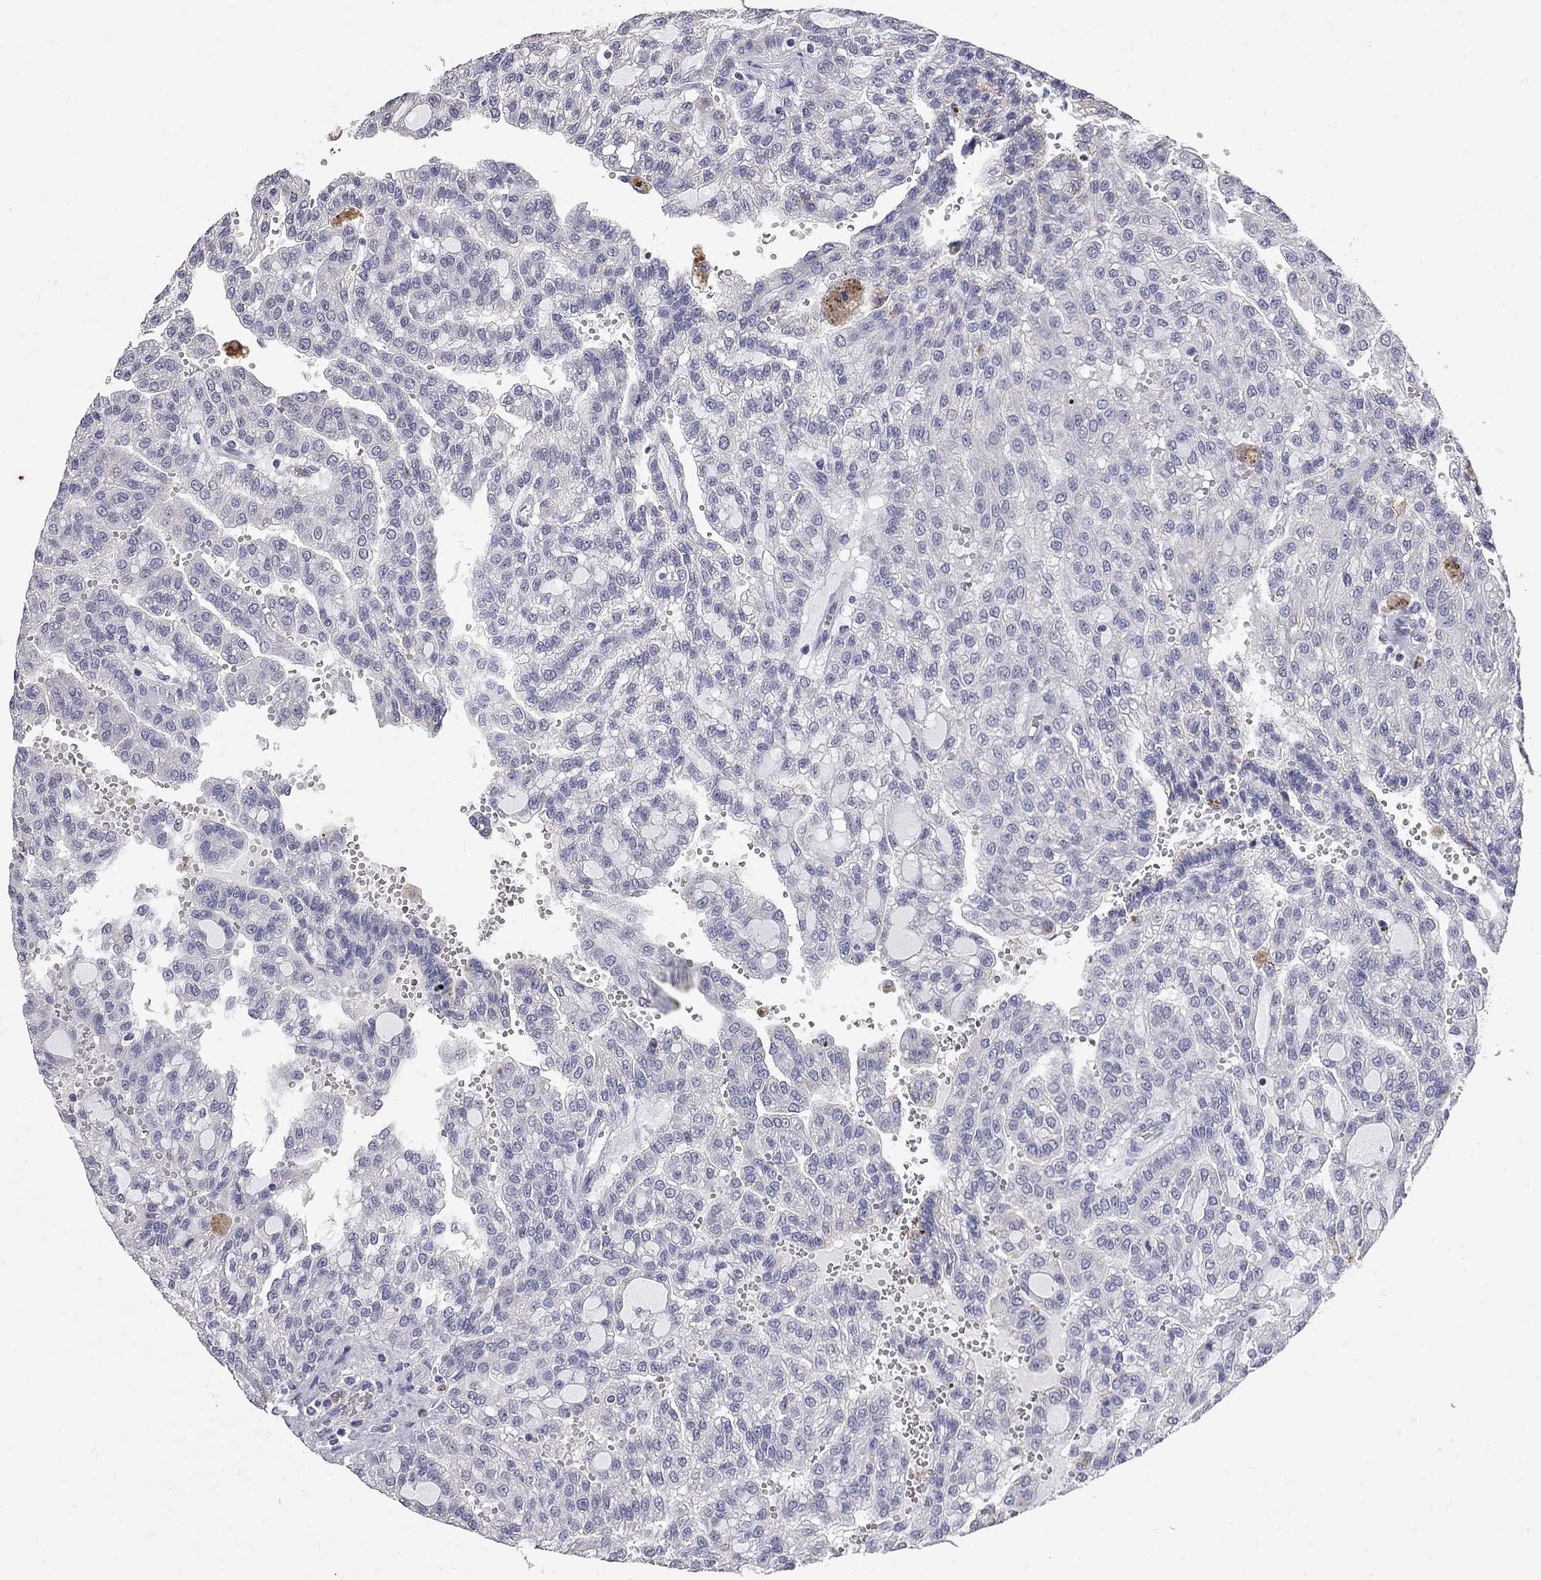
{"staining": {"intensity": "negative", "quantity": "none", "location": "none"}, "tissue": "renal cancer", "cell_type": "Tumor cells", "image_type": "cancer", "snomed": [{"axis": "morphology", "description": "Adenocarcinoma, NOS"}, {"axis": "topography", "description": "Kidney"}], "caption": "Human adenocarcinoma (renal) stained for a protein using immunohistochemistry displays no expression in tumor cells.", "gene": "NOS2", "patient": {"sex": "male", "age": 63}}